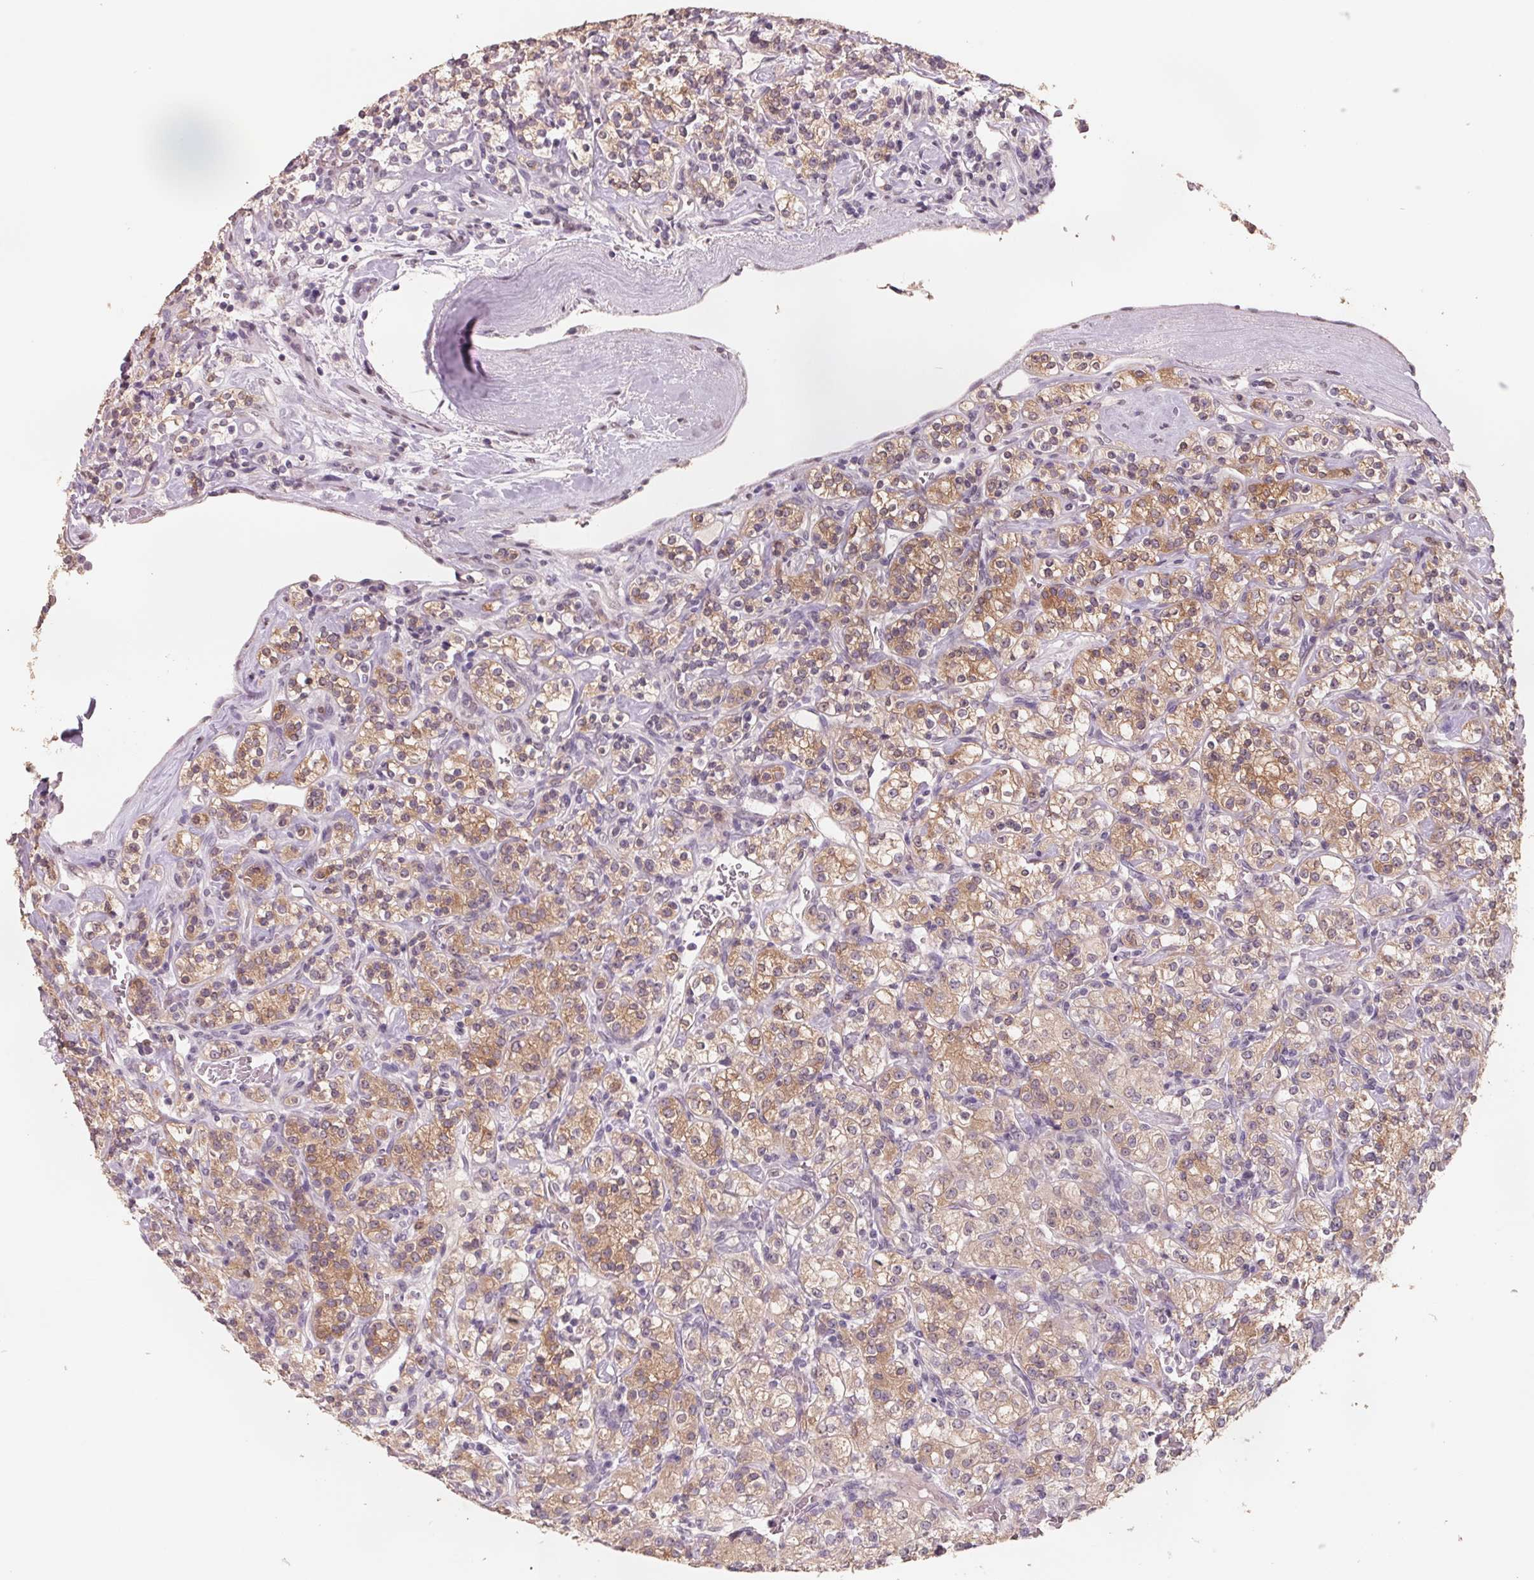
{"staining": {"intensity": "moderate", "quantity": "25%-75%", "location": "cytoplasmic/membranous"}, "tissue": "renal cancer", "cell_type": "Tumor cells", "image_type": "cancer", "snomed": [{"axis": "morphology", "description": "Adenocarcinoma, NOS"}, {"axis": "topography", "description": "Kidney"}], "caption": "DAB immunohistochemical staining of human renal cancer demonstrates moderate cytoplasmic/membranous protein positivity in about 25%-75% of tumor cells.", "gene": "FTCD", "patient": {"sex": "male", "age": 77}}